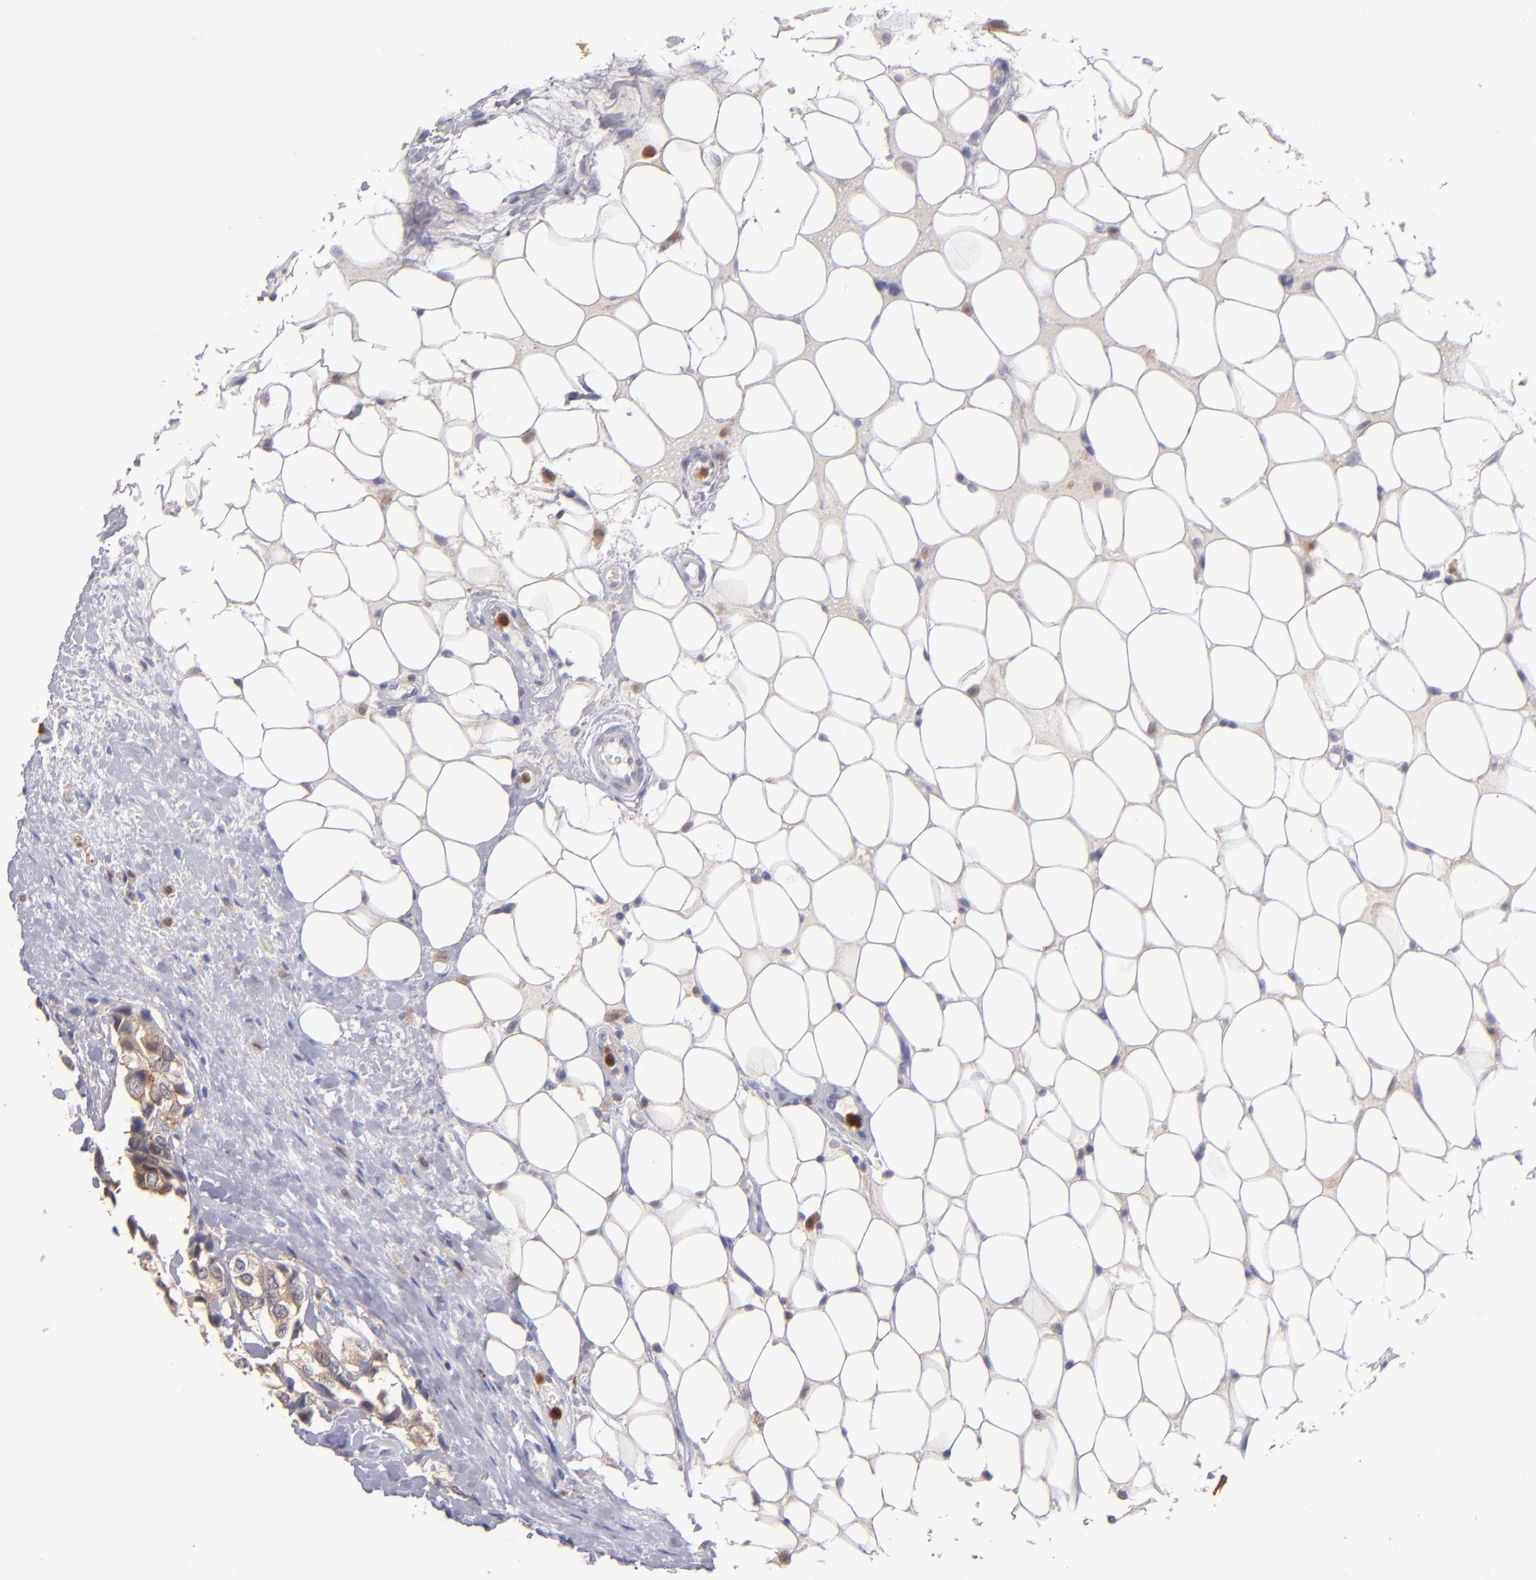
{"staining": {"intensity": "moderate", "quantity": ">75%", "location": "cytoplasmic/membranous"}, "tissue": "breast cancer", "cell_type": "Tumor cells", "image_type": "cancer", "snomed": [{"axis": "morphology", "description": "Duct carcinoma"}, {"axis": "topography", "description": "Breast"}], "caption": "Moderate cytoplasmic/membranous expression is seen in approximately >75% of tumor cells in breast intraductal carcinoma. The protein is shown in brown color, while the nuclei are stained blue.", "gene": "PRKCD", "patient": {"sex": "female", "age": 68}}